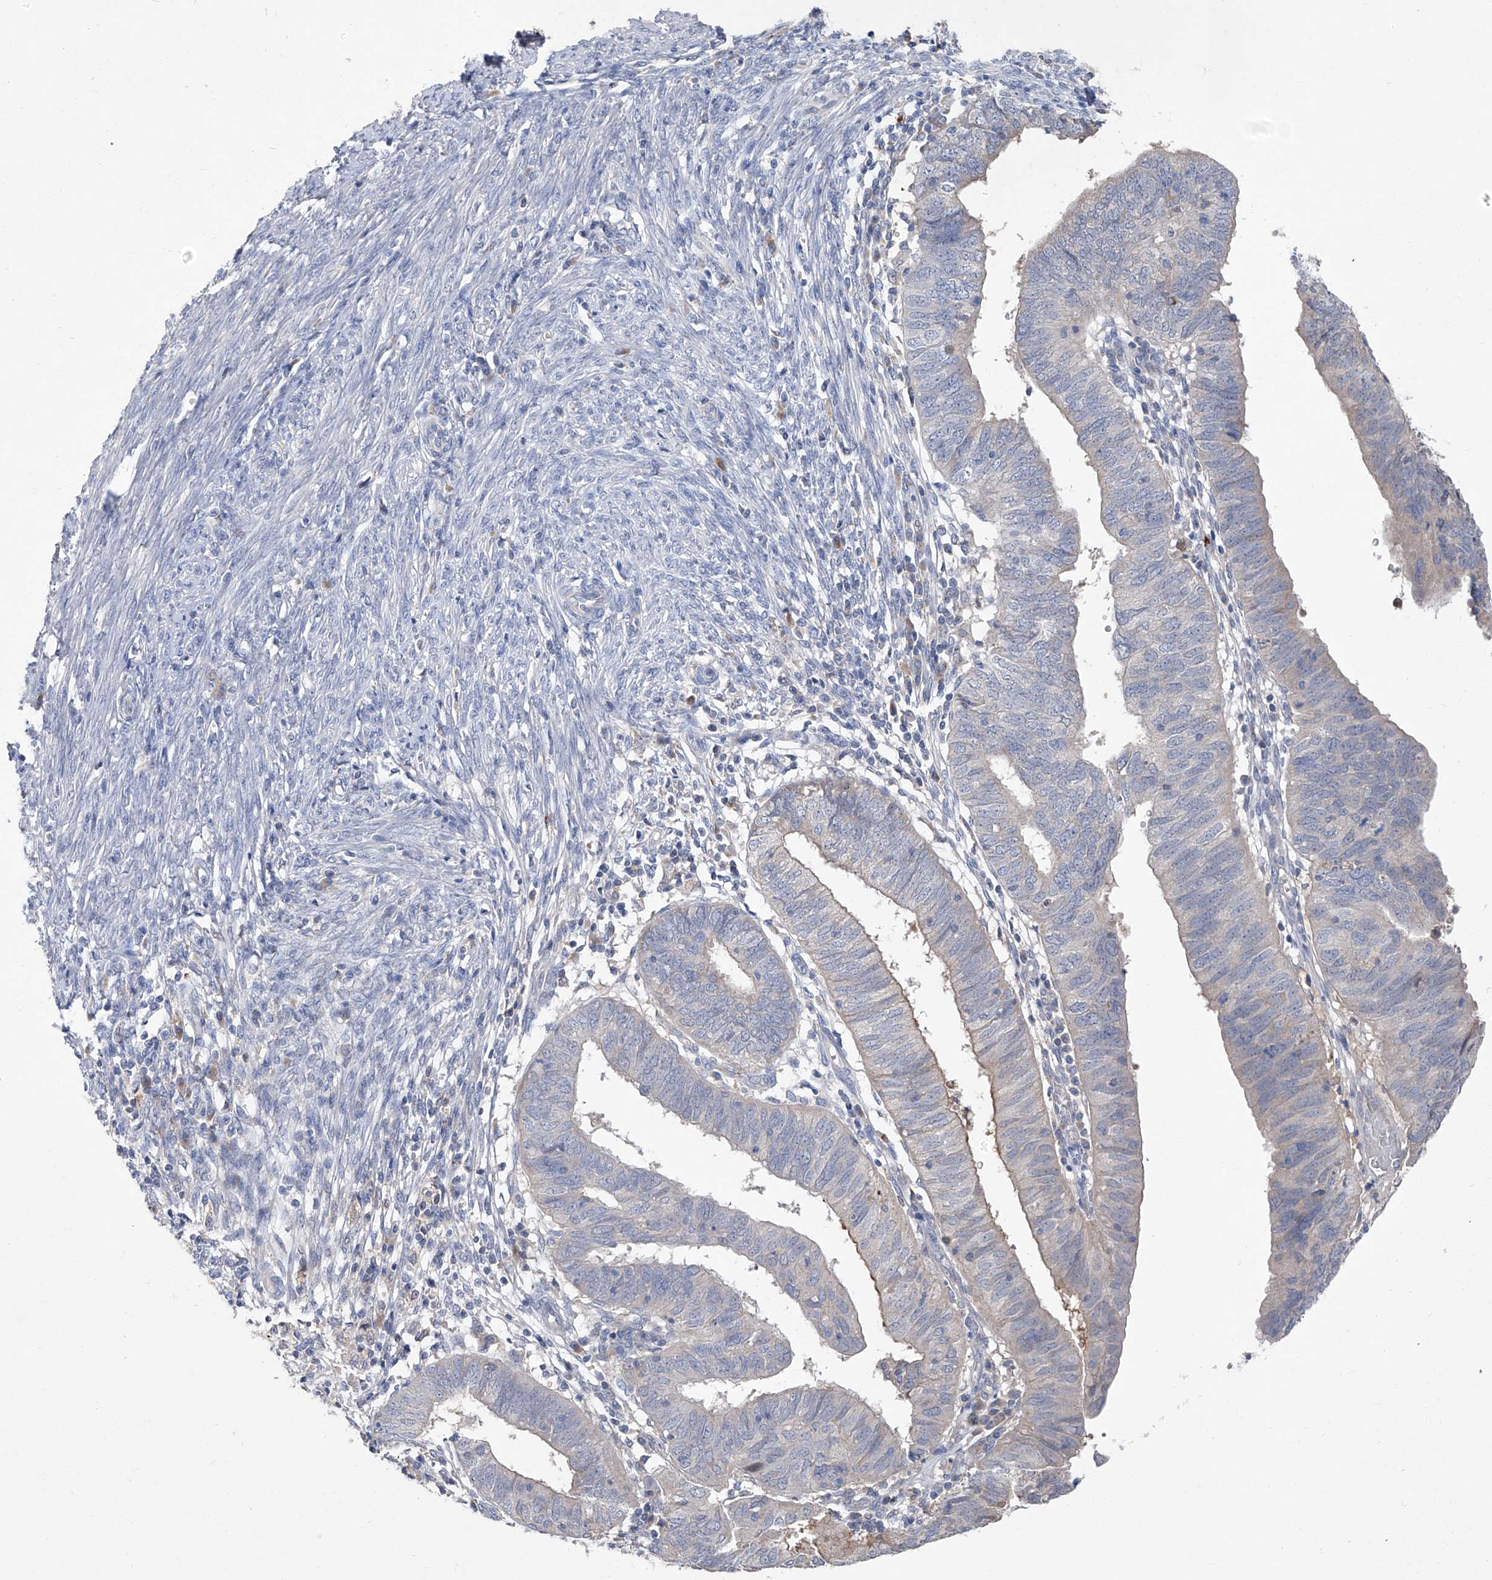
{"staining": {"intensity": "weak", "quantity": "<25%", "location": "cytoplasmic/membranous"}, "tissue": "endometrial cancer", "cell_type": "Tumor cells", "image_type": "cancer", "snomed": [{"axis": "morphology", "description": "Adenocarcinoma, NOS"}, {"axis": "topography", "description": "Uterus"}], "caption": "Immunohistochemistry histopathology image of endometrial cancer stained for a protein (brown), which reveals no expression in tumor cells.", "gene": "SBK2", "patient": {"sex": "female", "age": 77}}